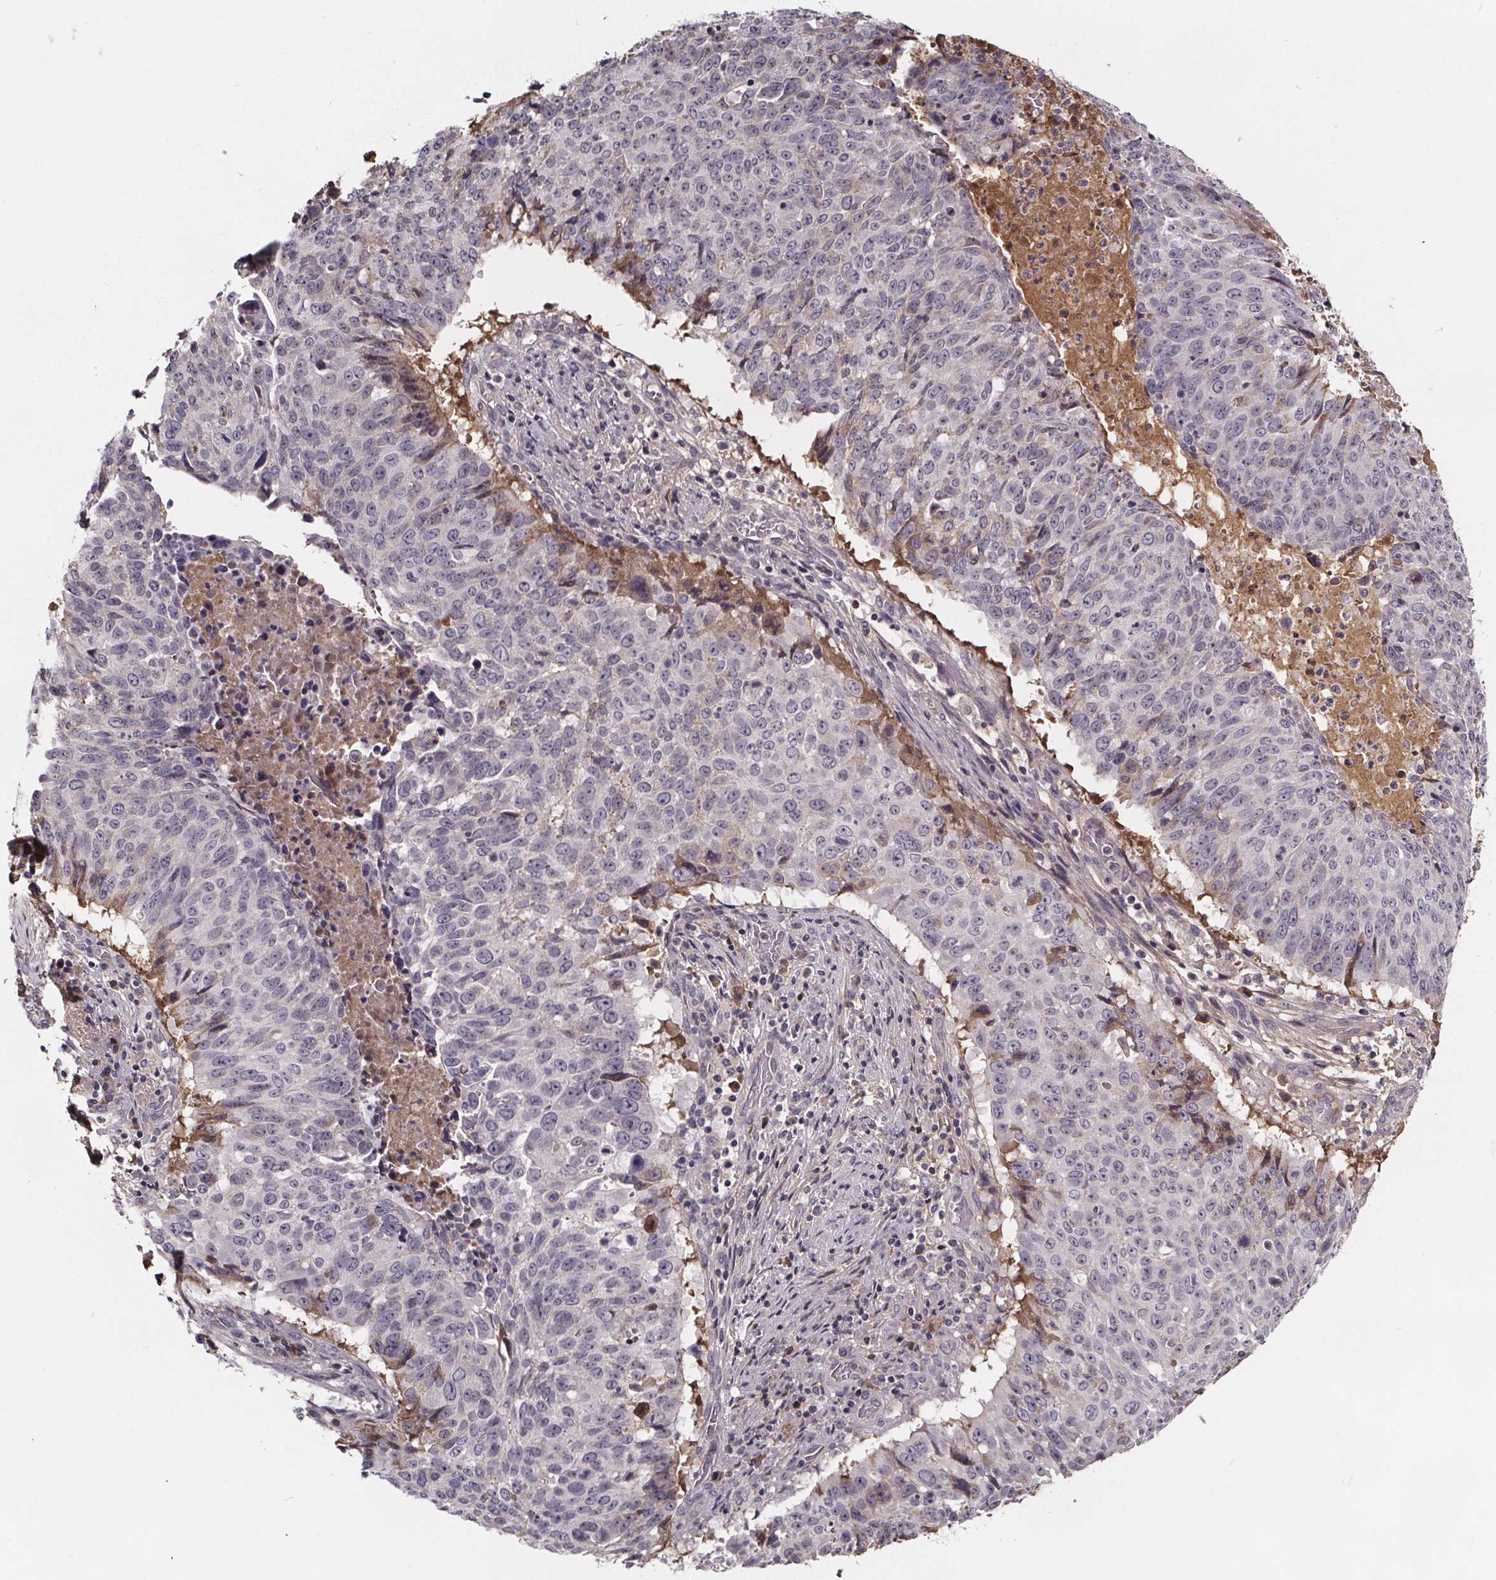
{"staining": {"intensity": "negative", "quantity": "none", "location": "none"}, "tissue": "lung cancer", "cell_type": "Tumor cells", "image_type": "cancer", "snomed": [{"axis": "morphology", "description": "Normal tissue, NOS"}, {"axis": "morphology", "description": "Squamous cell carcinoma, NOS"}, {"axis": "topography", "description": "Bronchus"}, {"axis": "topography", "description": "Lung"}], "caption": "Immunohistochemistry (IHC) of squamous cell carcinoma (lung) reveals no staining in tumor cells.", "gene": "NPHP4", "patient": {"sex": "male", "age": 64}}